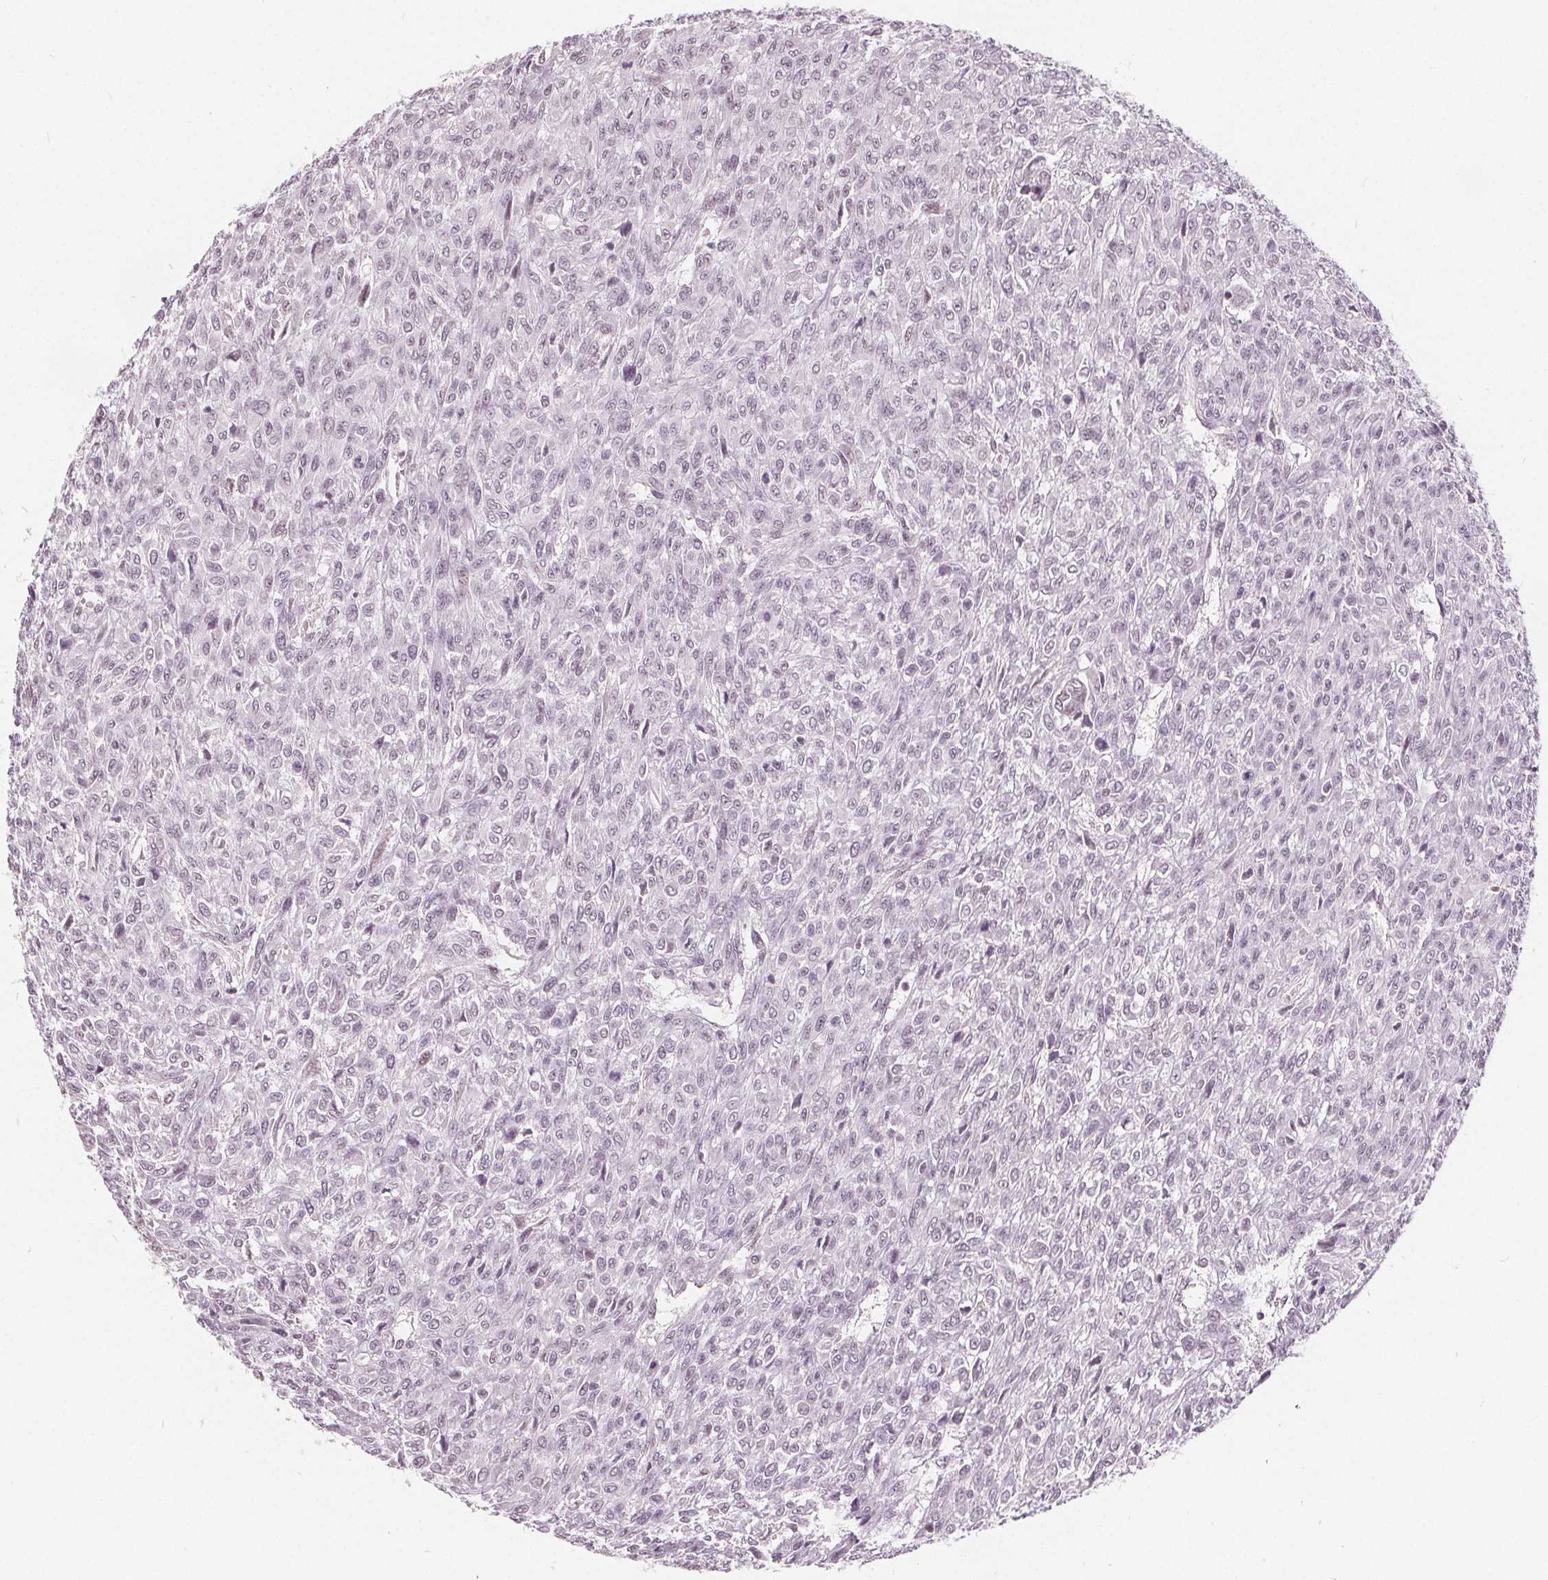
{"staining": {"intensity": "negative", "quantity": "none", "location": "none"}, "tissue": "renal cancer", "cell_type": "Tumor cells", "image_type": "cancer", "snomed": [{"axis": "morphology", "description": "Adenocarcinoma, NOS"}, {"axis": "topography", "description": "Kidney"}], "caption": "Human adenocarcinoma (renal) stained for a protein using immunohistochemistry (IHC) reveals no staining in tumor cells.", "gene": "NUP210L", "patient": {"sex": "male", "age": 58}}